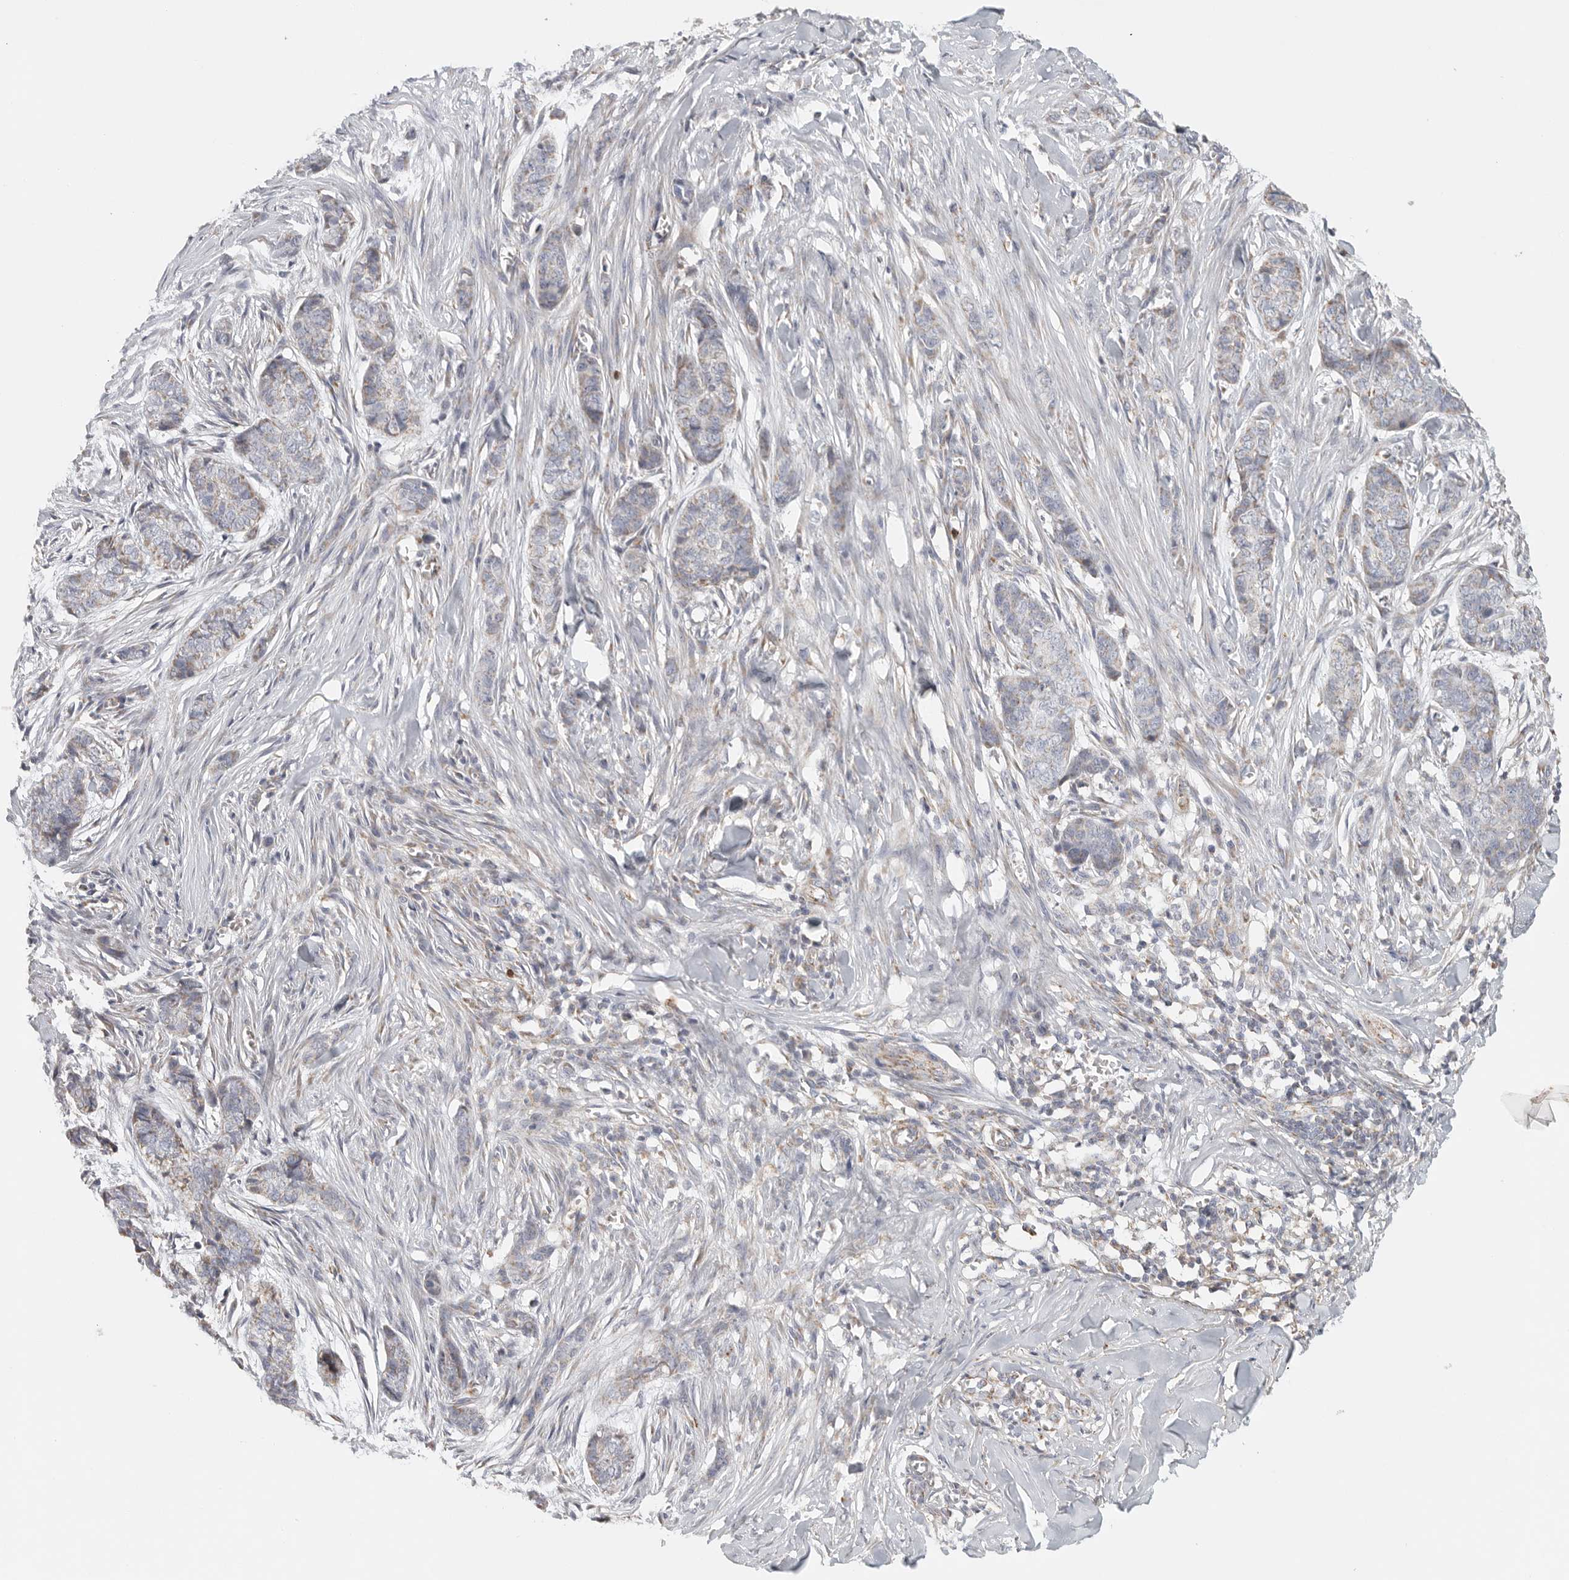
{"staining": {"intensity": "weak", "quantity": "<25%", "location": "cytoplasmic/membranous"}, "tissue": "skin cancer", "cell_type": "Tumor cells", "image_type": "cancer", "snomed": [{"axis": "morphology", "description": "Basal cell carcinoma"}, {"axis": "topography", "description": "Skin"}], "caption": "Protein analysis of skin cancer (basal cell carcinoma) reveals no significant expression in tumor cells.", "gene": "SLC25A26", "patient": {"sex": "female", "age": 64}}